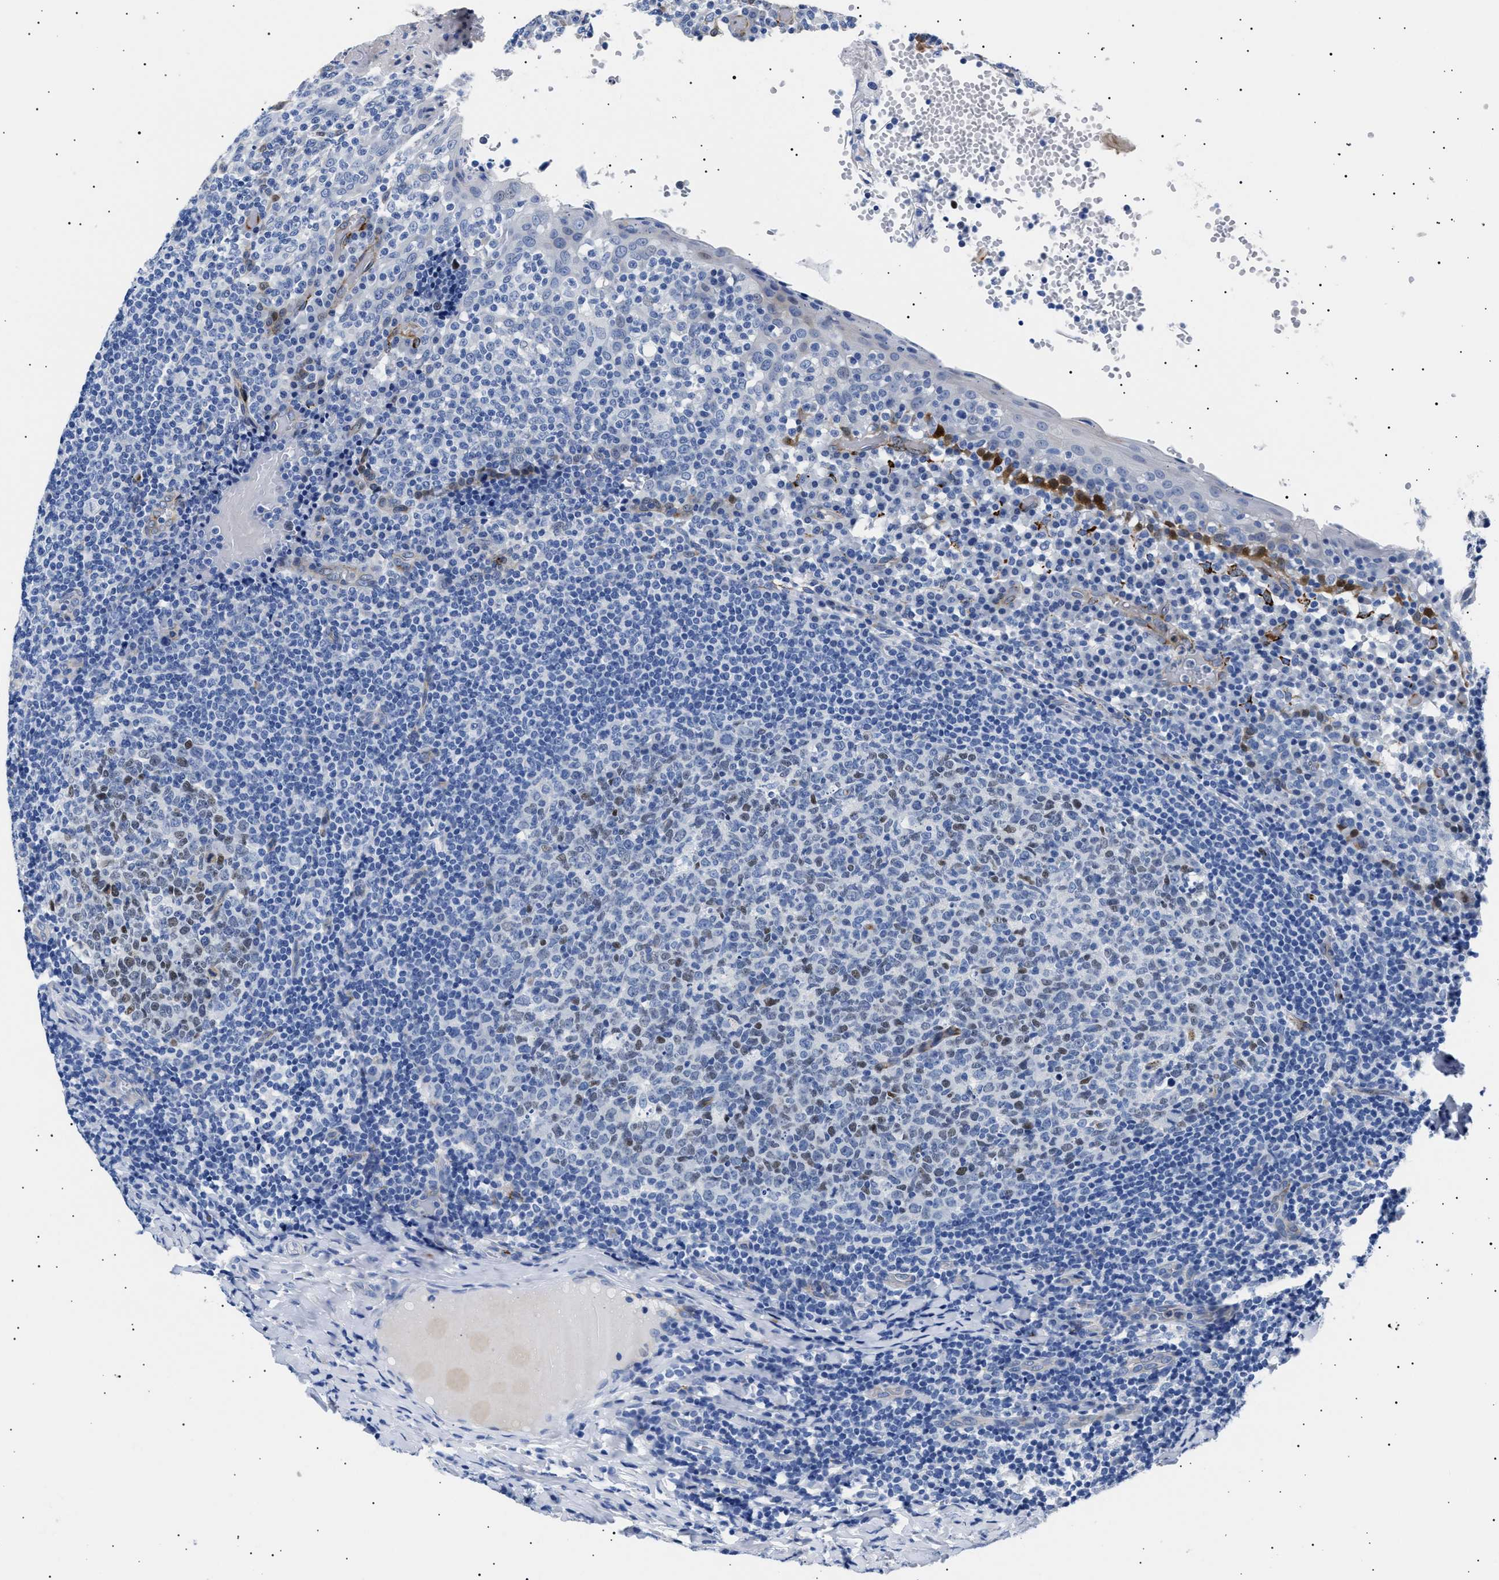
{"staining": {"intensity": "weak", "quantity": "25%-75%", "location": "nuclear"}, "tissue": "tonsil", "cell_type": "Germinal center cells", "image_type": "normal", "snomed": [{"axis": "morphology", "description": "Normal tissue, NOS"}, {"axis": "topography", "description": "Tonsil"}], "caption": "This micrograph shows normal tonsil stained with IHC to label a protein in brown. The nuclear of germinal center cells show weak positivity for the protein. Nuclei are counter-stained blue.", "gene": "HEMGN", "patient": {"sex": "female", "age": 19}}